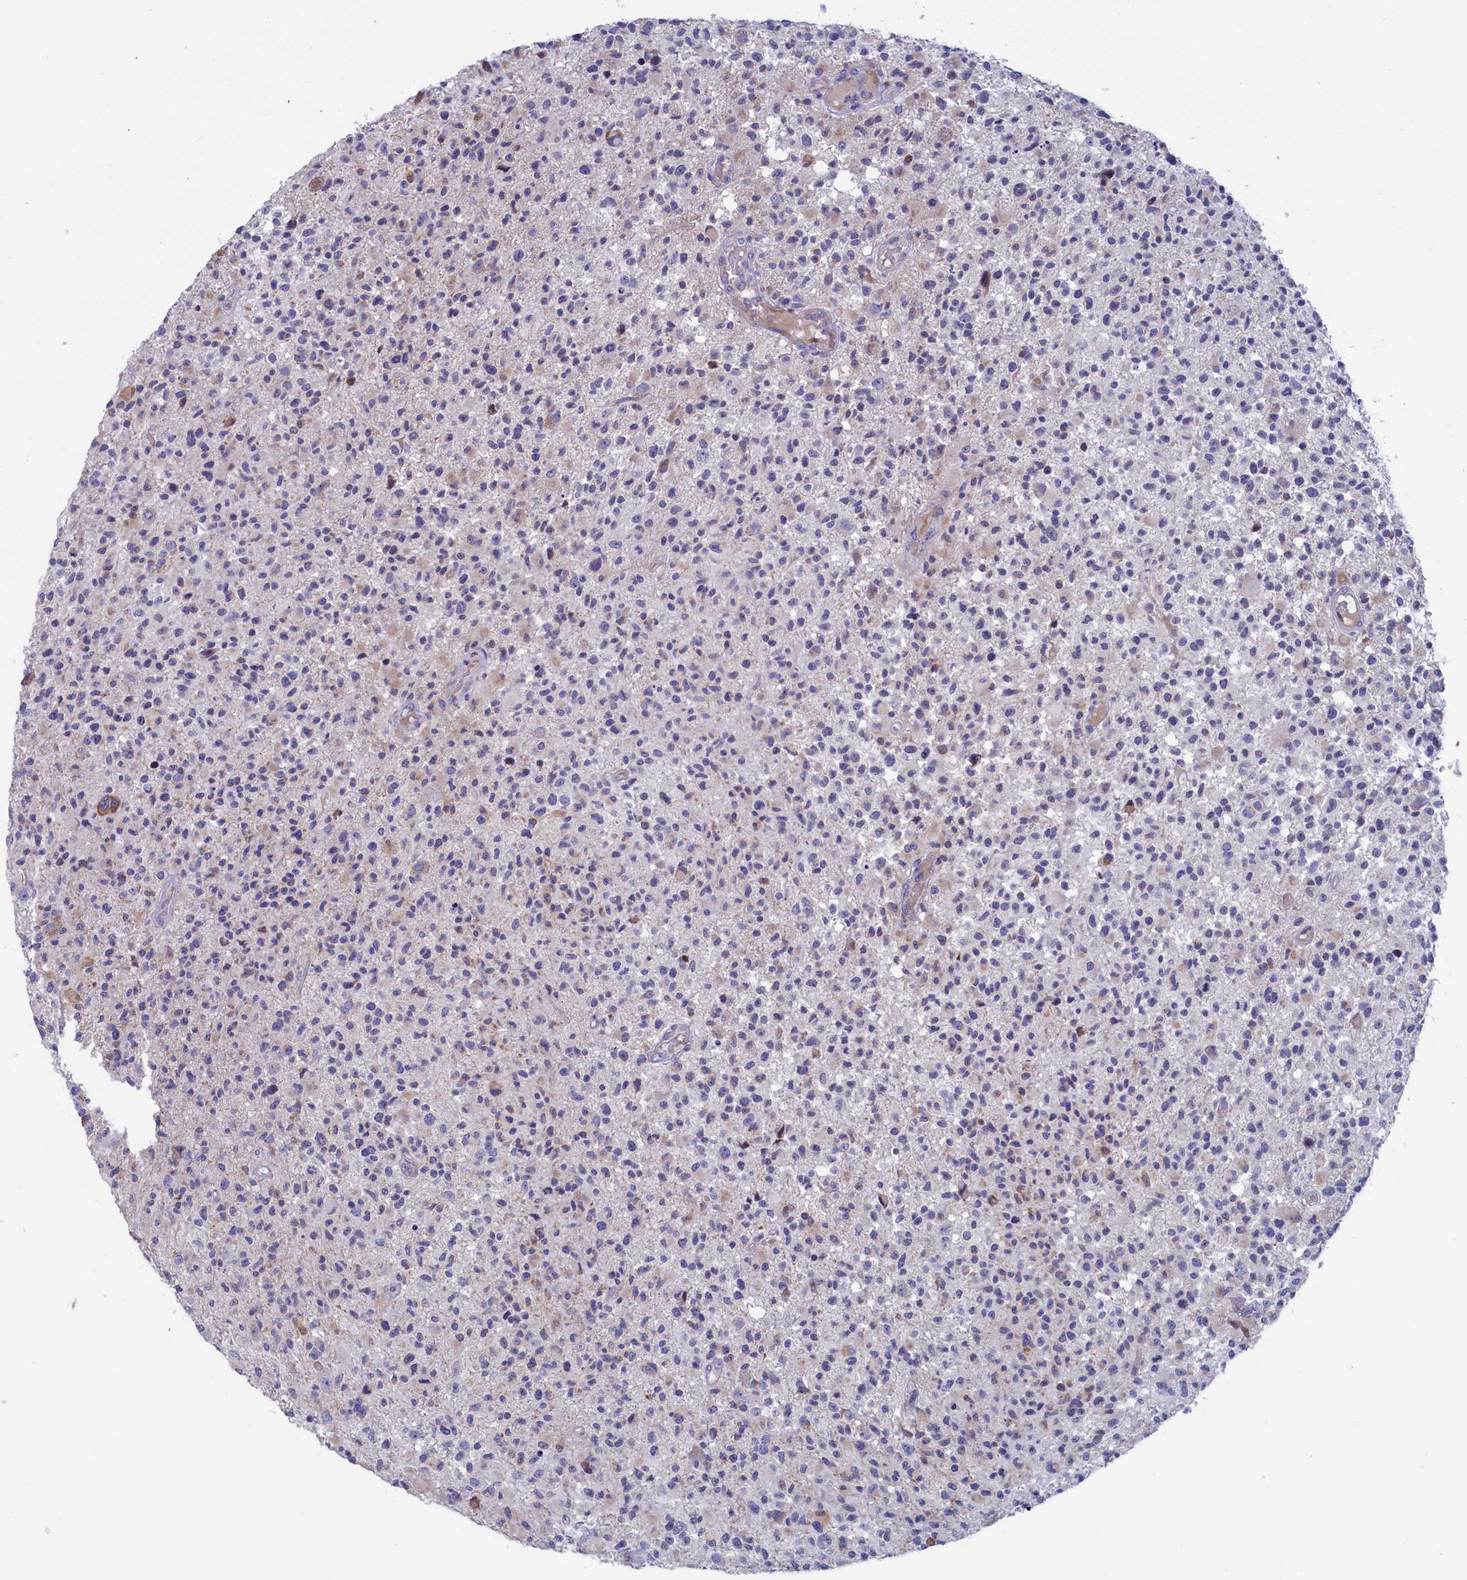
{"staining": {"intensity": "negative", "quantity": "none", "location": "none"}, "tissue": "glioma", "cell_type": "Tumor cells", "image_type": "cancer", "snomed": [{"axis": "morphology", "description": "Glioma, malignant, High grade"}, {"axis": "morphology", "description": "Glioblastoma, NOS"}, {"axis": "topography", "description": "Brain"}], "caption": "High magnification brightfield microscopy of glioblastoma stained with DAB (3,3'-diaminobenzidine) (brown) and counterstained with hematoxylin (blue): tumor cells show no significant positivity.", "gene": "NIBAN3", "patient": {"sex": "male", "age": 60}}